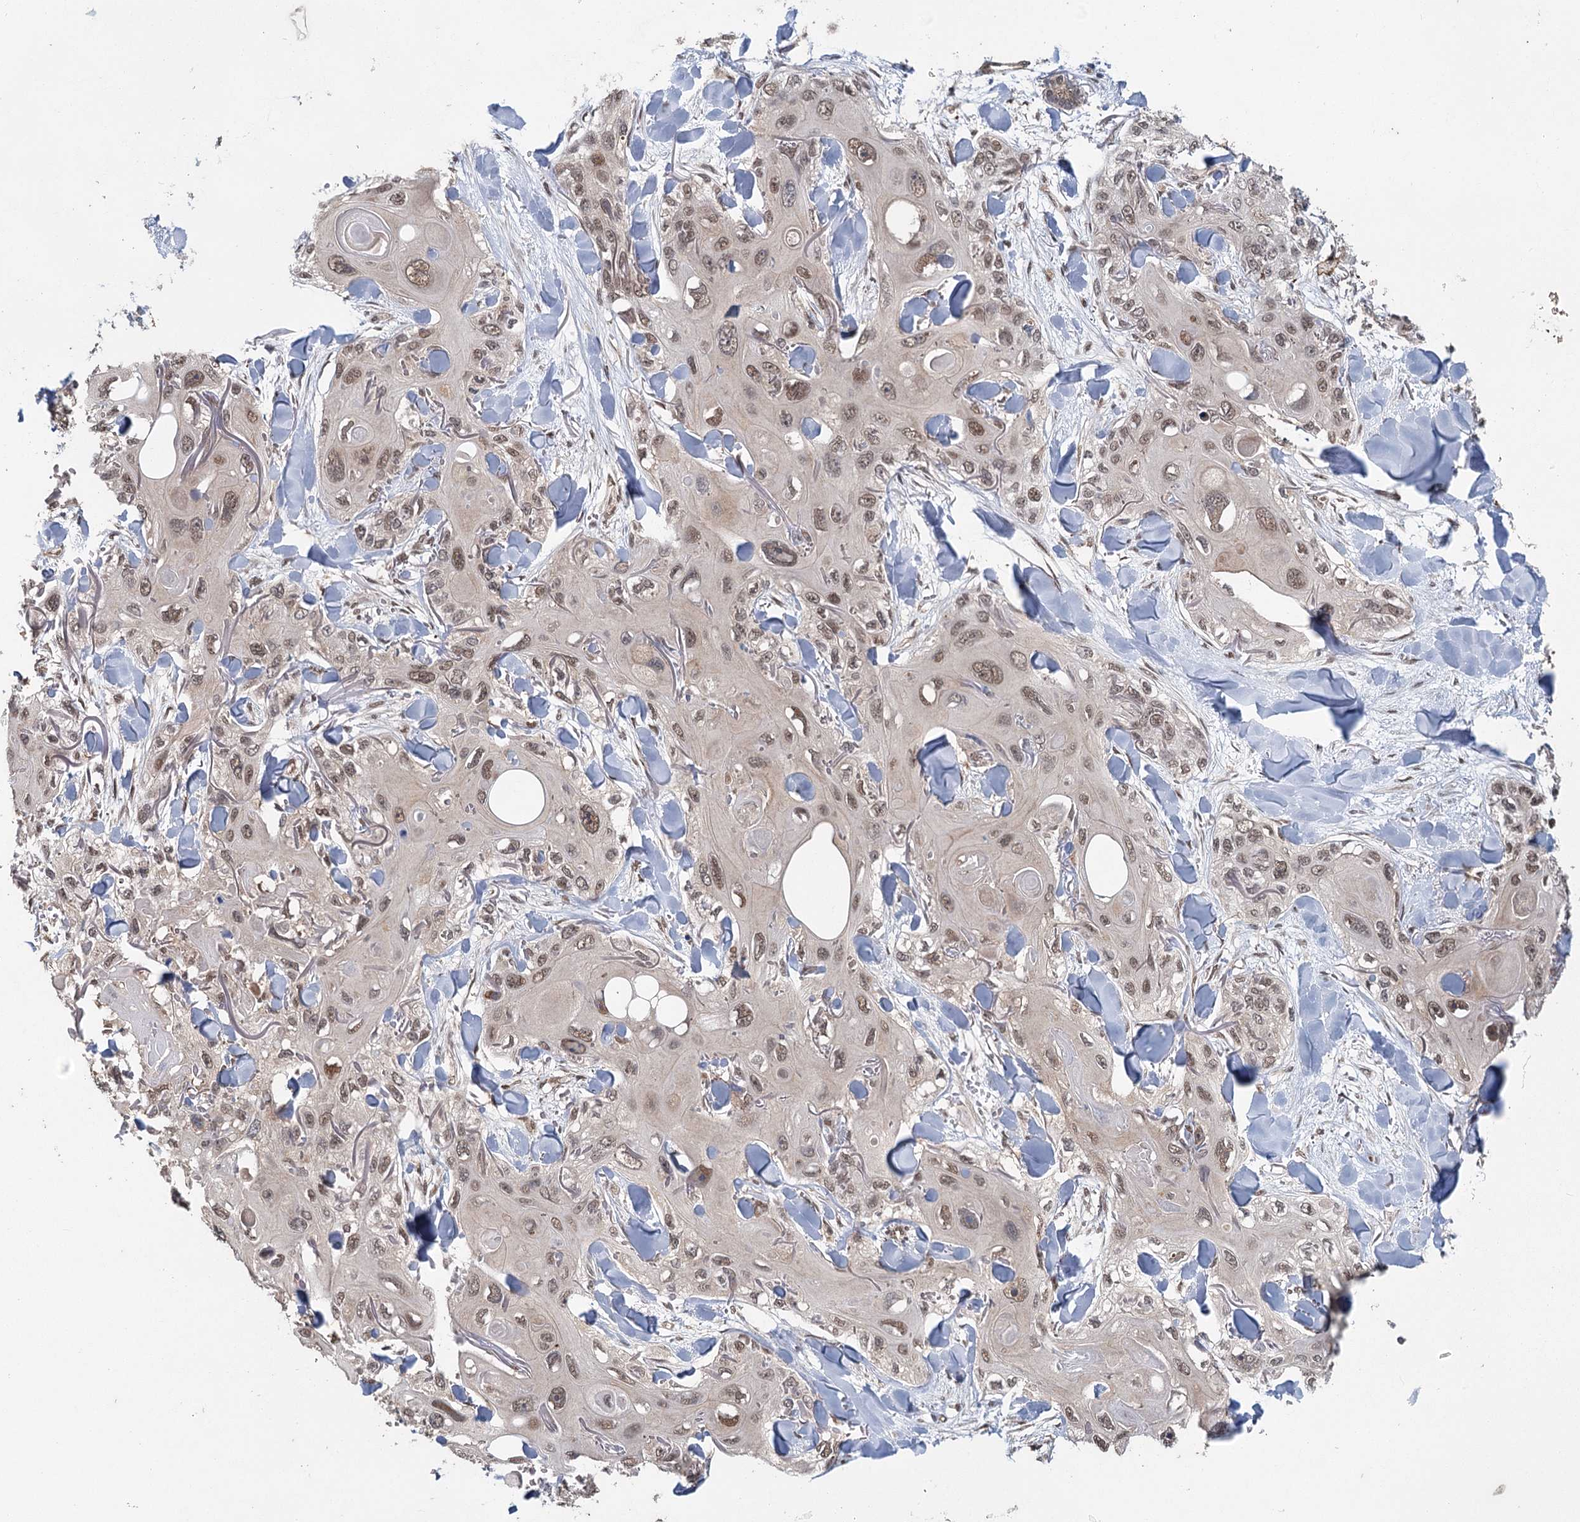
{"staining": {"intensity": "weak", "quantity": ">75%", "location": "nuclear"}, "tissue": "skin cancer", "cell_type": "Tumor cells", "image_type": "cancer", "snomed": [{"axis": "morphology", "description": "Normal tissue, NOS"}, {"axis": "morphology", "description": "Squamous cell carcinoma, NOS"}, {"axis": "topography", "description": "Skin"}], "caption": "A brown stain labels weak nuclear expression of a protein in human skin cancer tumor cells. The protein is stained brown, and the nuclei are stained in blue (DAB (3,3'-diaminobenzidine) IHC with brightfield microscopy, high magnification).", "gene": "MYG1", "patient": {"sex": "male", "age": 72}}